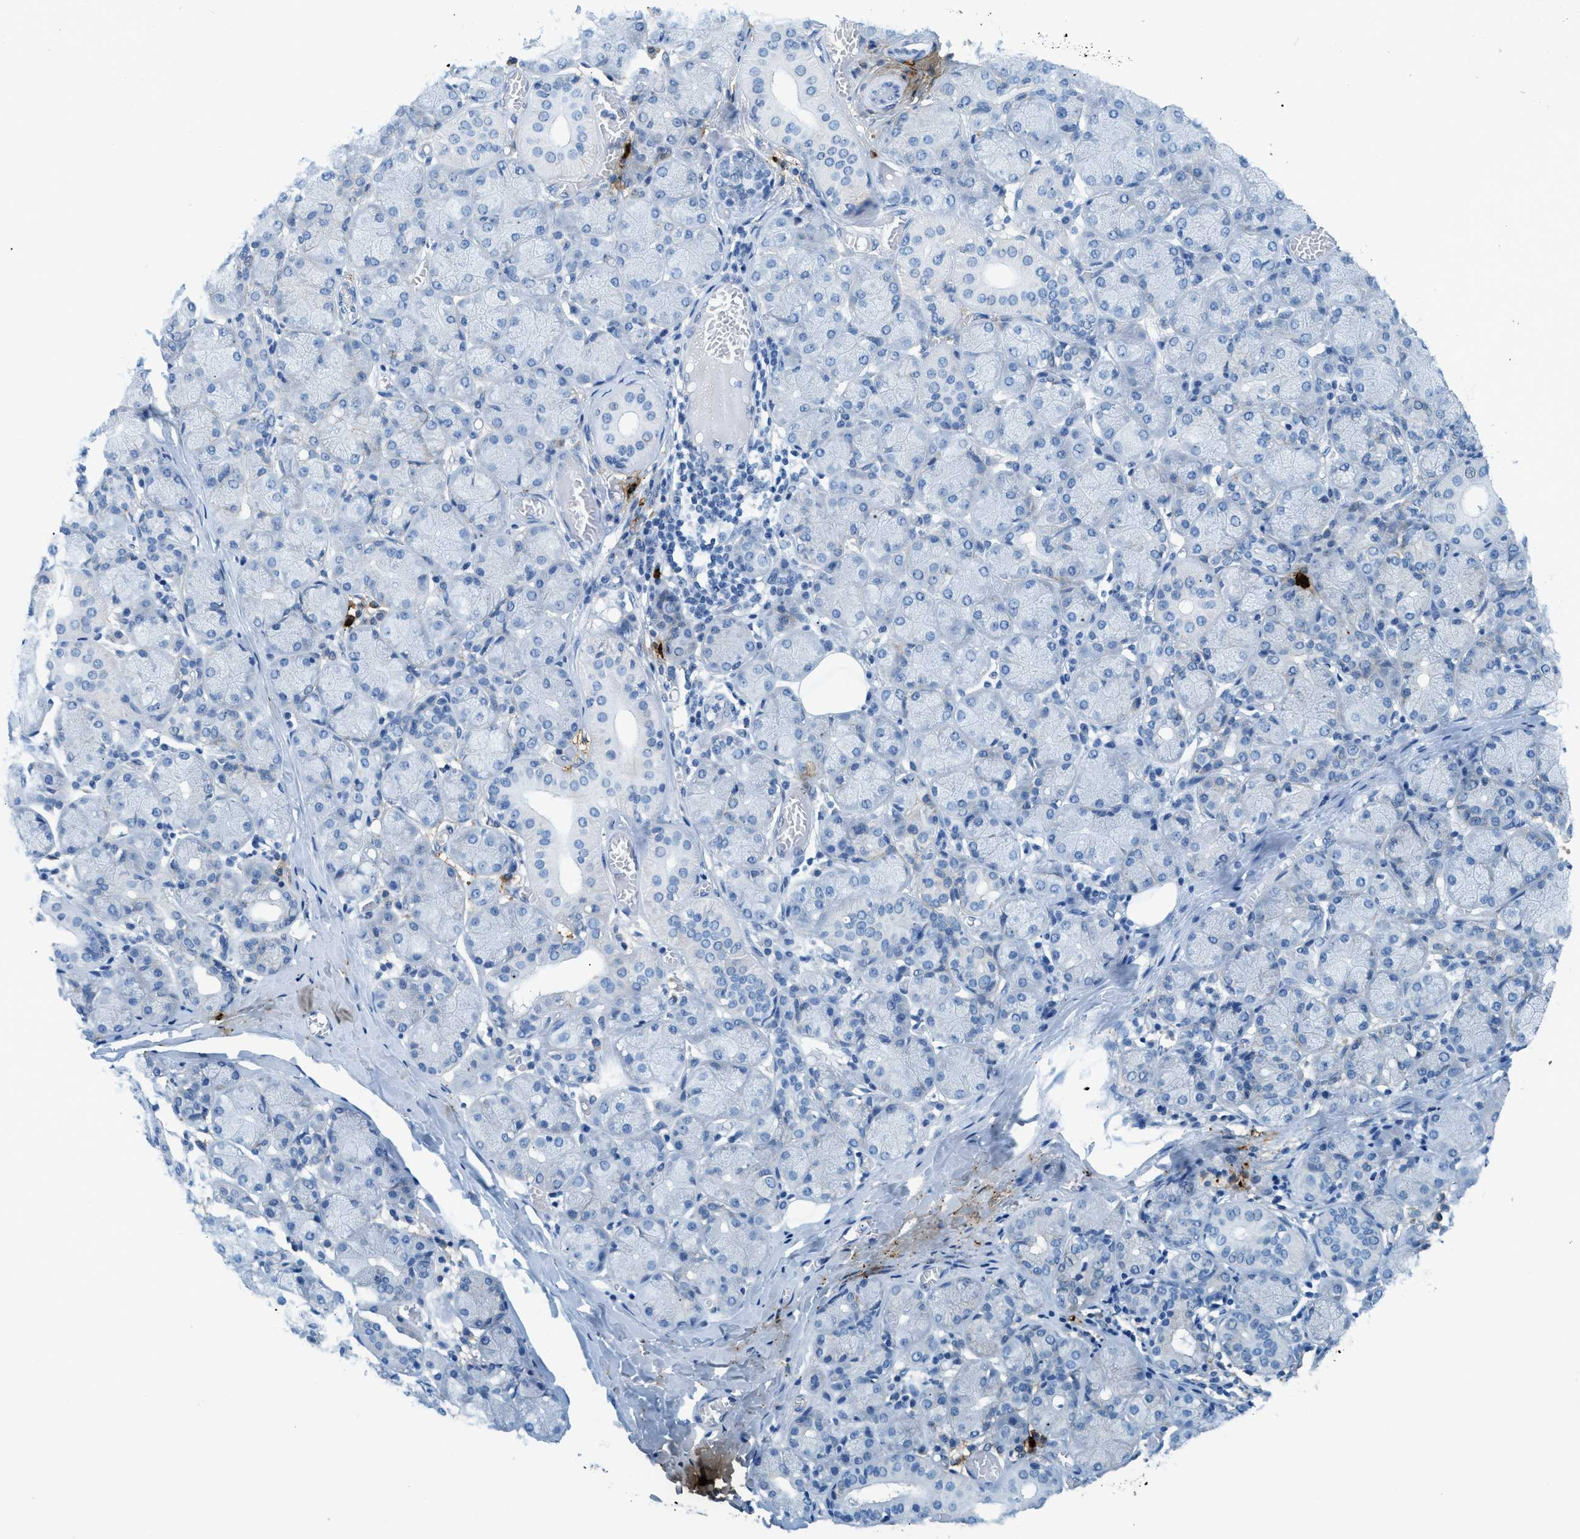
{"staining": {"intensity": "negative", "quantity": "none", "location": "none"}, "tissue": "salivary gland", "cell_type": "Glandular cells", "image_type": "normal", "snomed": [{"axis": "morphology", "description": "Normal tissue, NOS"}, {"axis": "topography", "description": "Salivary gland"}], "caption": "This is an IHC image of normal human salivary gland. There is no positivity in glandular cells.", "gene": "TPSAB1", "patient": {"sex": "female", "age": 24}}